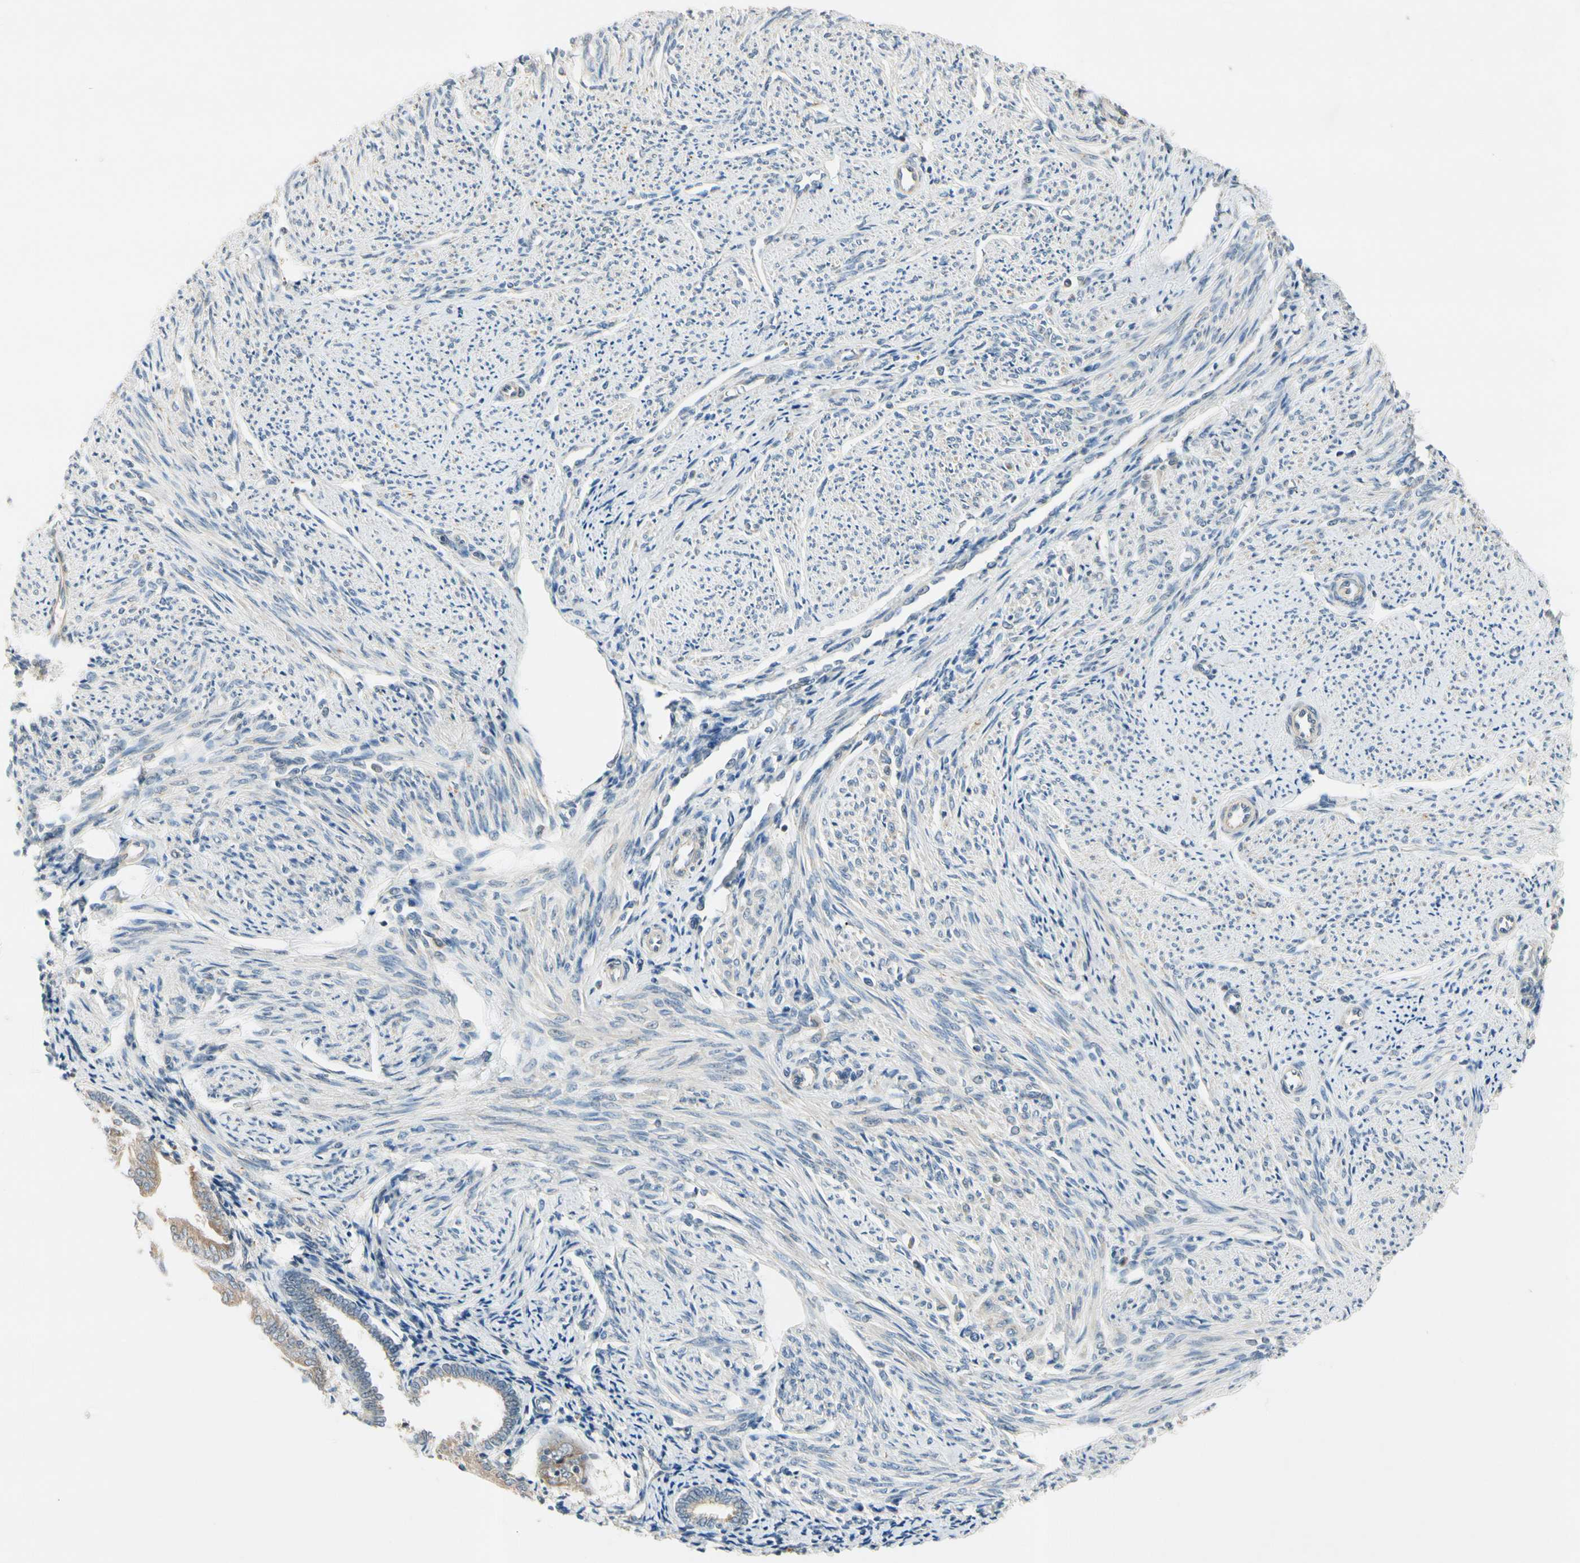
{"staining": {"intensity": "negative", "quantity": "none", "location": "none"}, "tissue": "smooth muscle", "cell_type": "Smooth muscle cells", "image_type": "normal", "snomed": [{"axis": "morphology", "description": "Normal tissue, NOS"}, {"axis": "topography", "description": "Smooth muscle"}], "caption": "Smooth muscle cells are negative for protein expression in unremarkable human smooth muscle. (Brightfield microscopy of DAB IHC at high magnification).", "gene": "RPS6KB2", "patient": {"sex": "female", "age": 65}}